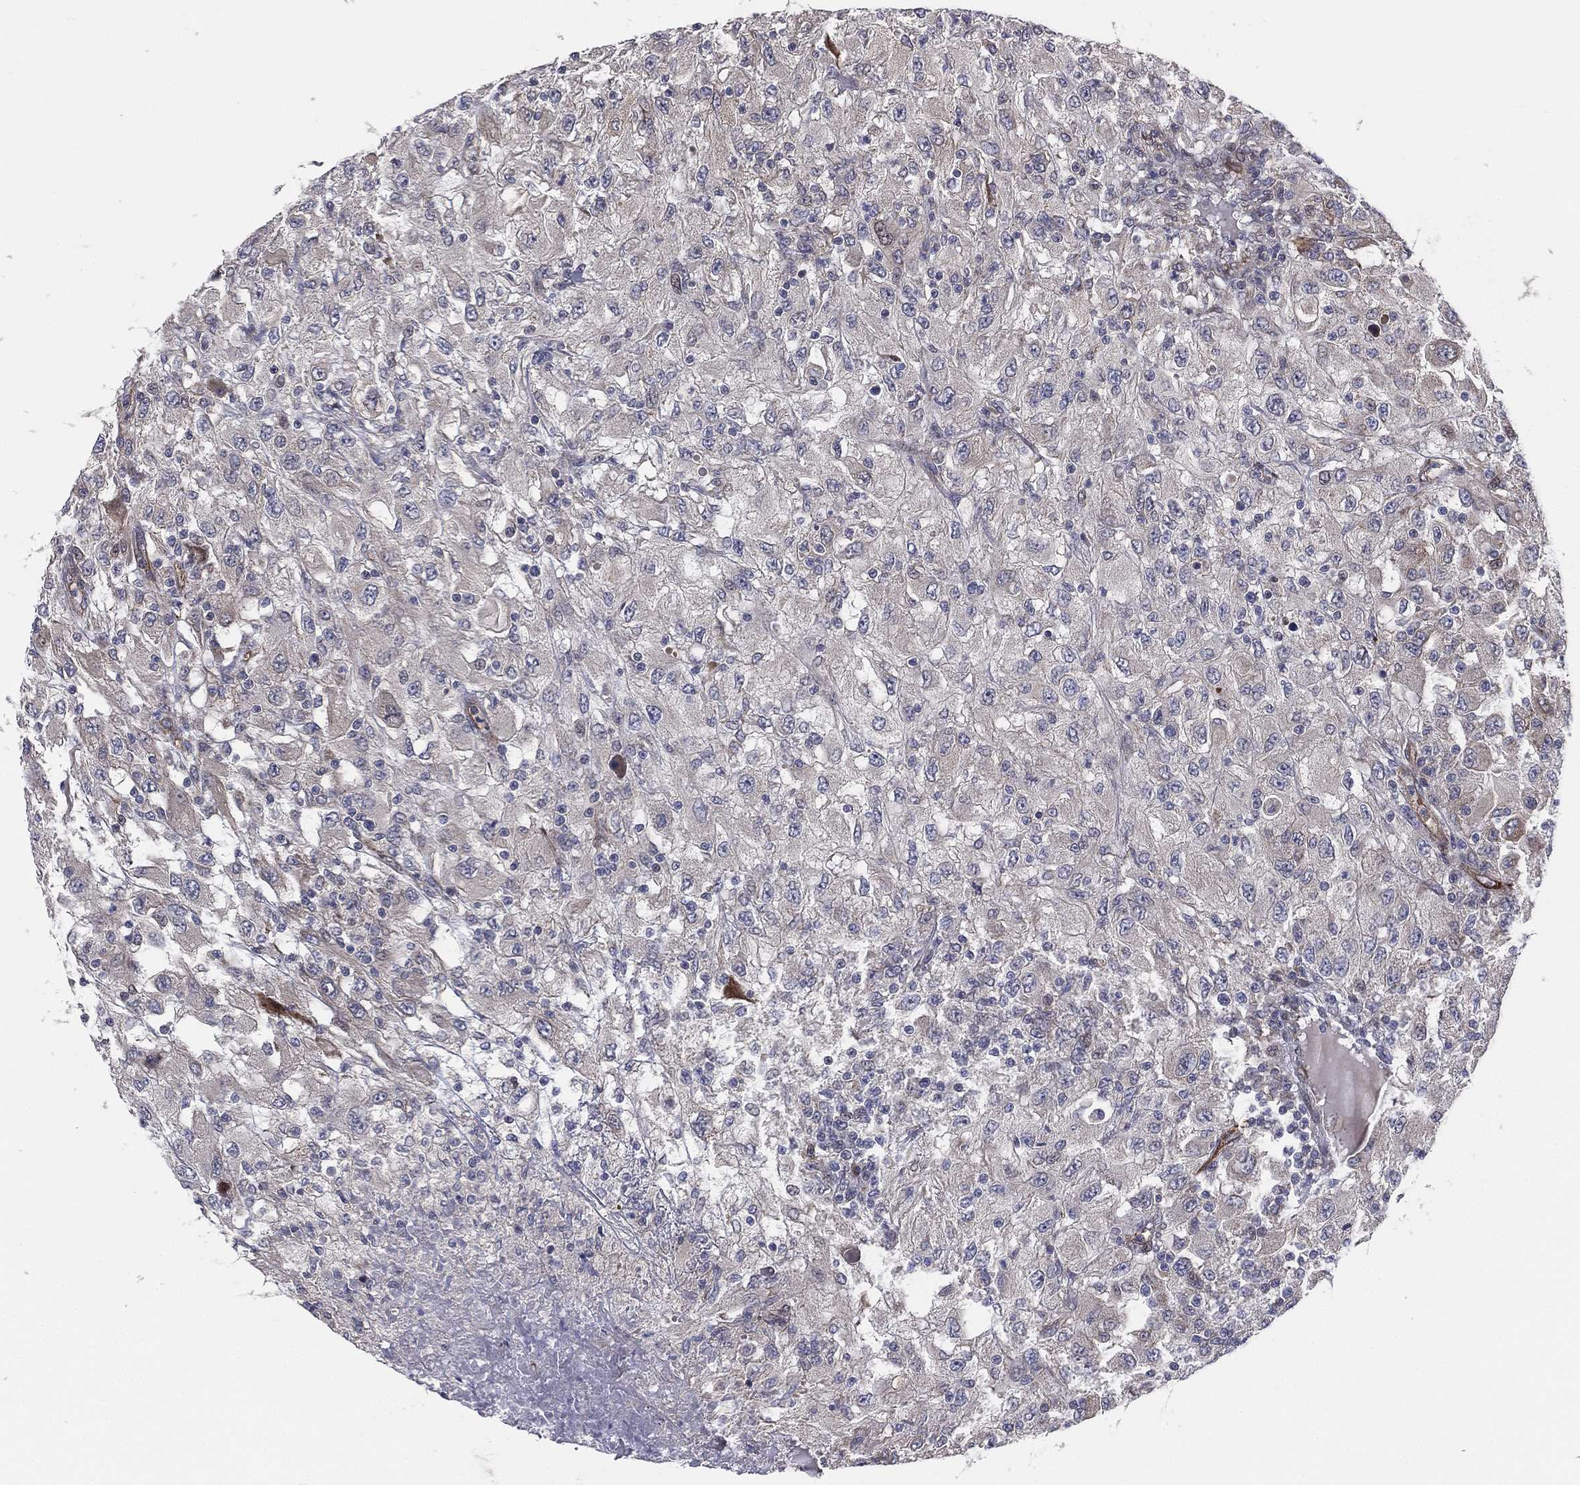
{"staining": {"intensity": "negative", "quantity": "none", "location": "none"}, "tissue": "renal cancer", "cell_type": "Tumor cells", "image_type": "cancer", "snomed": [{"axis": "morphology", "description": "Adenocarcinoma, NOS"}, {"axis": "topography", "description": "Kidney"}], "caption": "There is no significant positivity in tumor cells of renal adenocarcinoma.", "gene": "UTP14A", "patient": {"sex": "female", "age": 67}}